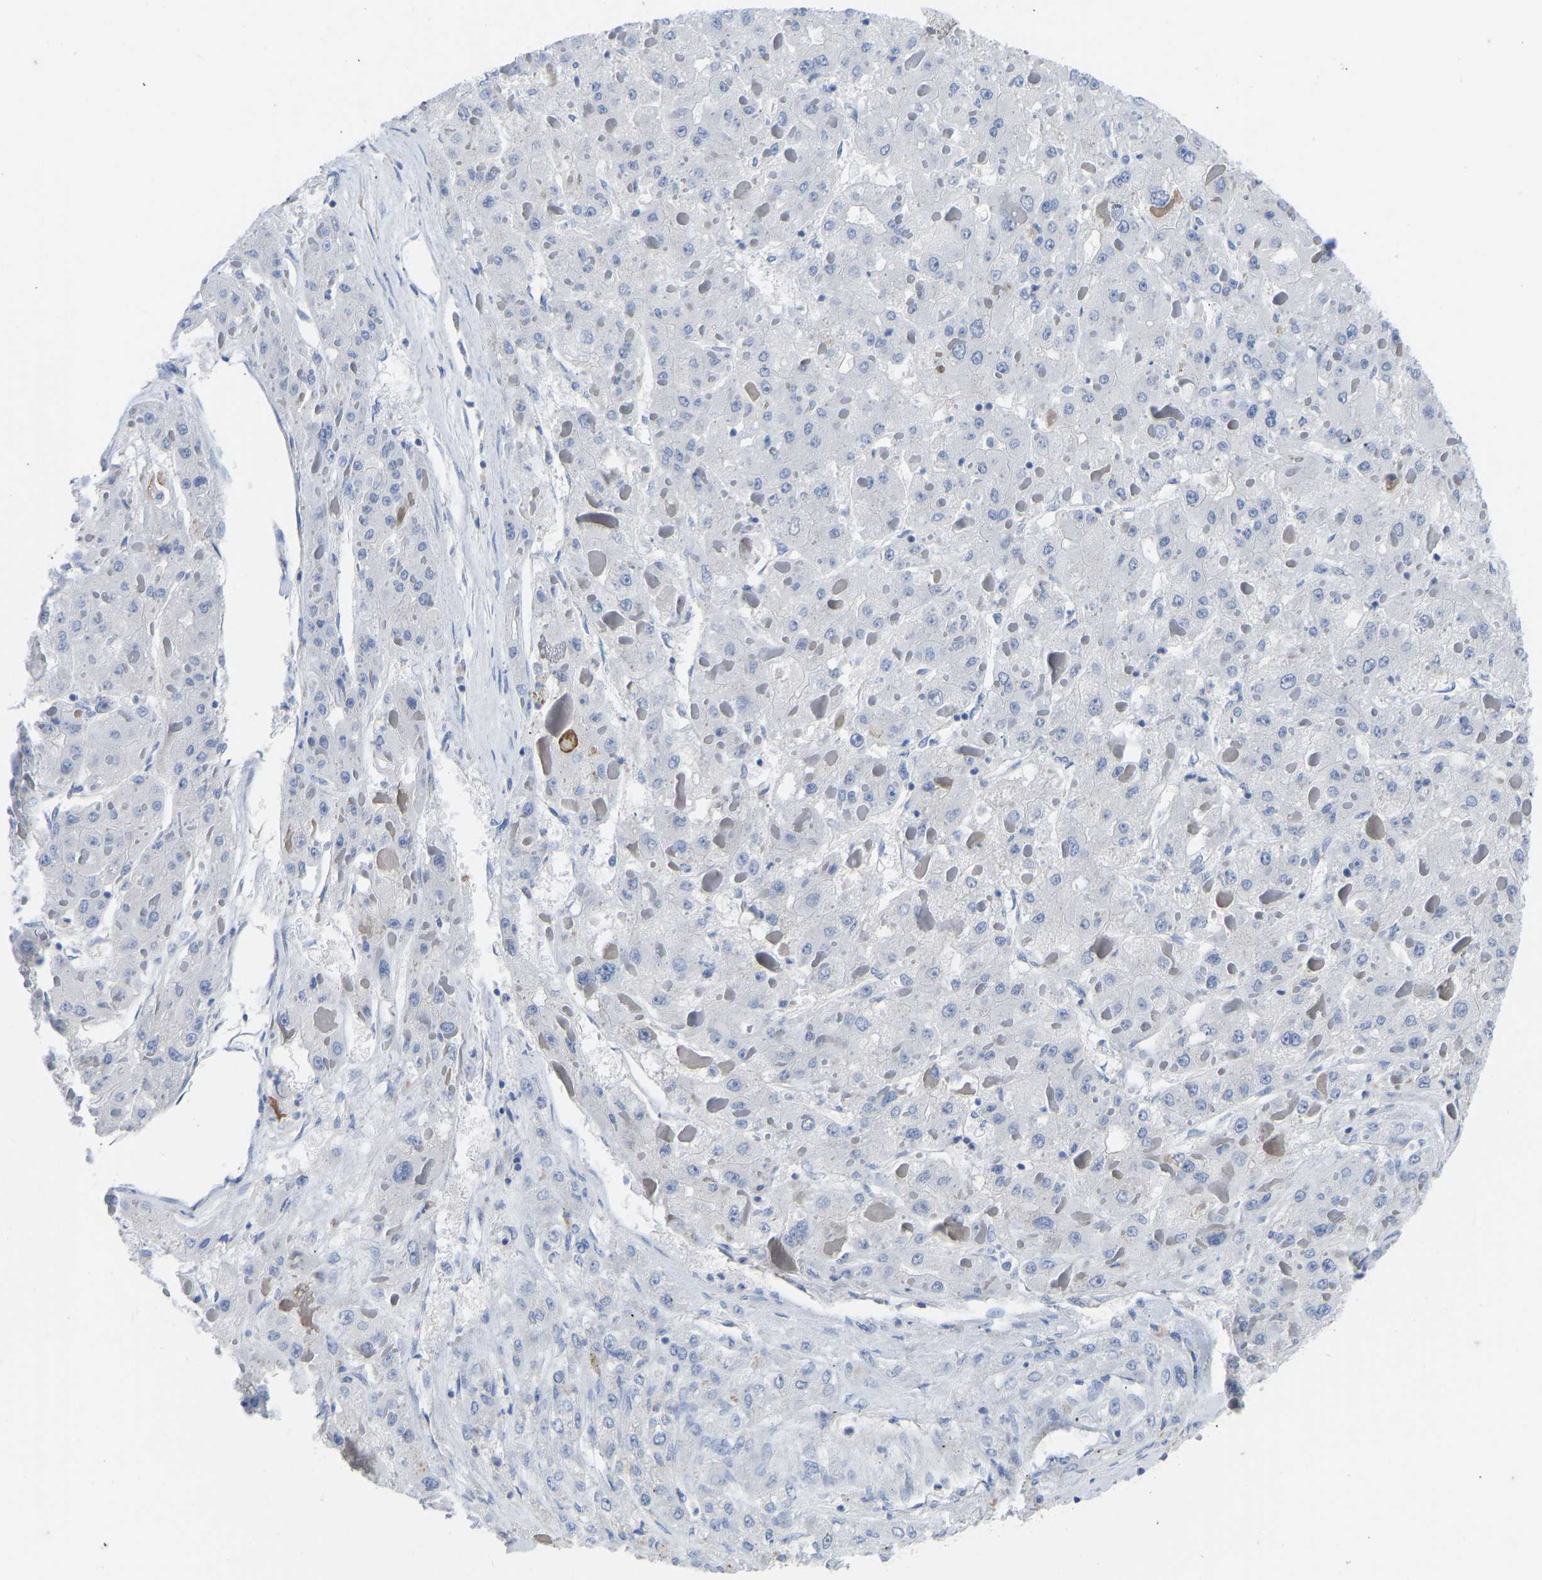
{"staining": {"intensity": "negative", "quantity": "none", "location": "none"}, "tissue": "liver cancer", "cell_type": "Tumor cells", "image_type": "cancer", "snomed": [{"axis": "morphology", "description": "Carcinoma, Hepatocellular, NOS"}, {"axis": "topography", "description": "Liver"}], "caption": "Immunohistochemistry (IHC) photomicrograph of human liver cancer (hepatocellular carcinoma) stained for a protein (brown), which exhibits no expression in tumor cells.", "gene": "OLIG2", "patient": {"sex": "female", "age": 73}}